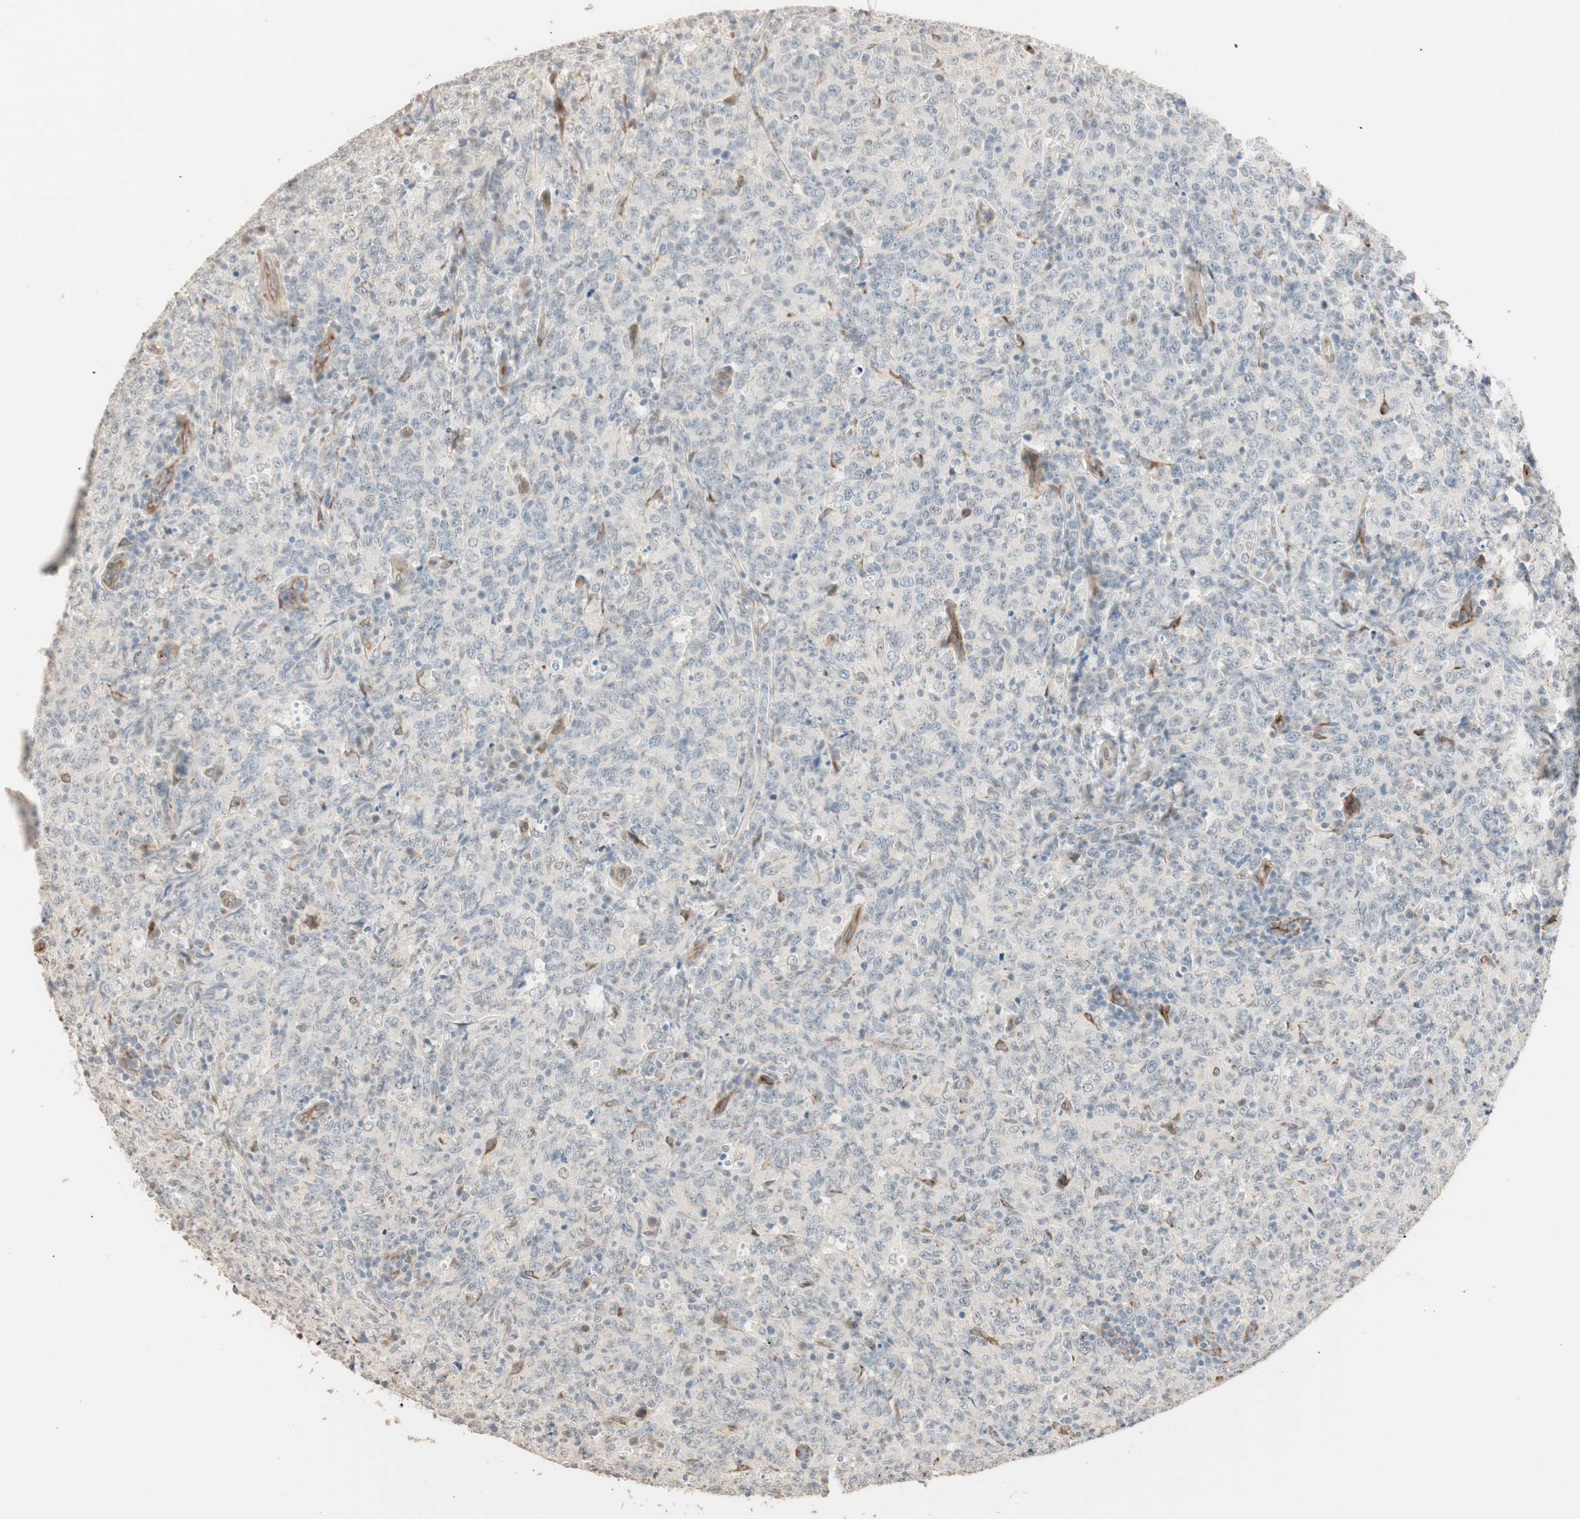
{"staining": {"intensity": "moderate", "quantity": "<25%", "location": "cytoplasmic/membranous"}, "tissue": "lymphoma", "cell_type": "Tumor cells", "image_type": "cancer", "snomed": [{"axis": "morphology", "description": "Malignant lymphoma, non-Hodgkin's type, High grade"}, {"axis": "topography", "description": "Tonsil"}], "caption": "This histopathology image displays immunohistochemistry staining of lymphoma, with low moderate cytoplasmic/membranous expression in about <25% of tumor cells.", "gene": "TASOR", "patient": {"sex": "female", "age": 36}}